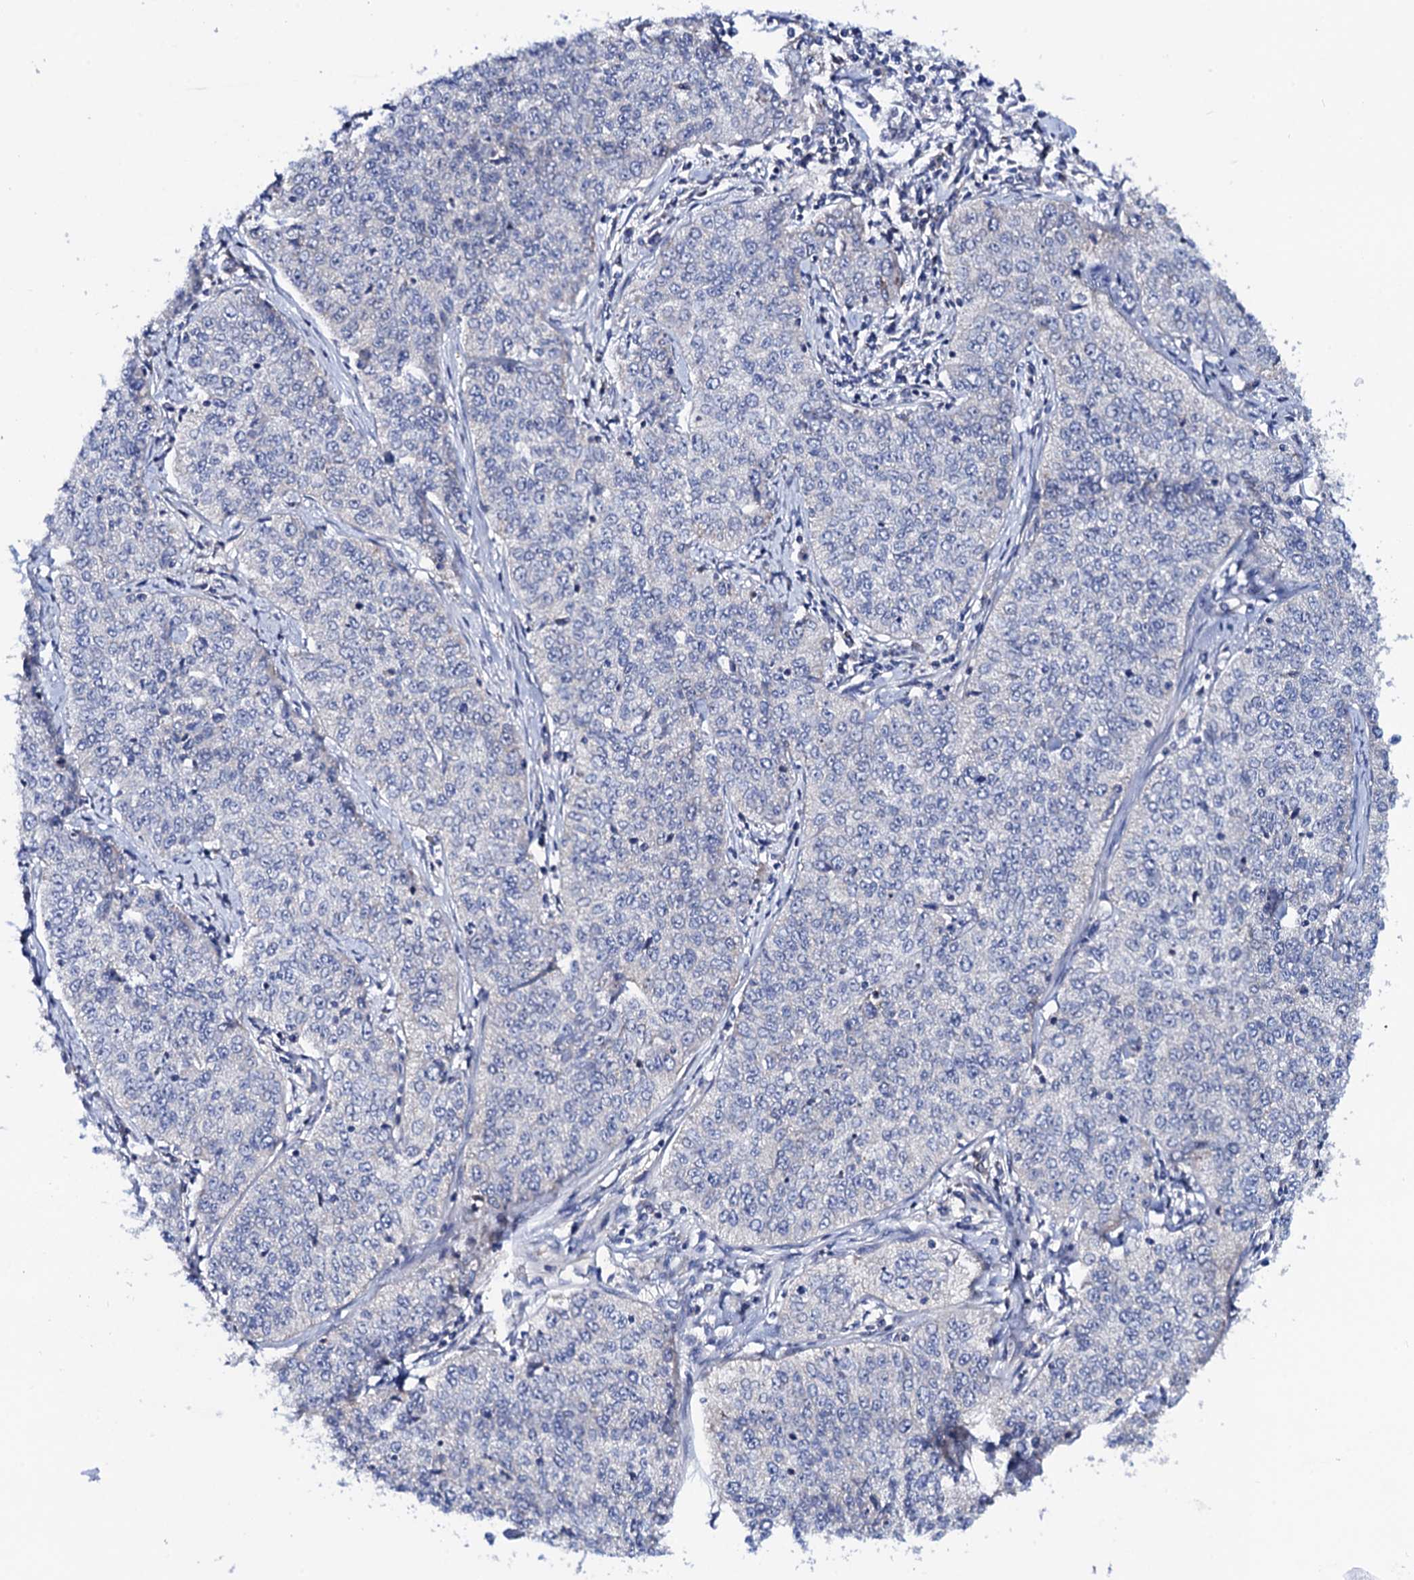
{"staining": {"intensity": "negative", "quantity": "none", "location": "none"}, "tissue": "cervical cancer", "cell_type": "Tumor cells", "image_type": "cancer", "snomed": [{"axis": "morphology", "description": "Squamous cell carcinoma, NOS"}, {"axis": "topography", "description": "Cervix"}], "caption": "This is an immunohistochemistry micrograph of human squamous cell carcinoma (cervical). There is no positivity in tumor cells.", "gene": "PTCD3", "patient": {"sex": "female", "age": 35}}